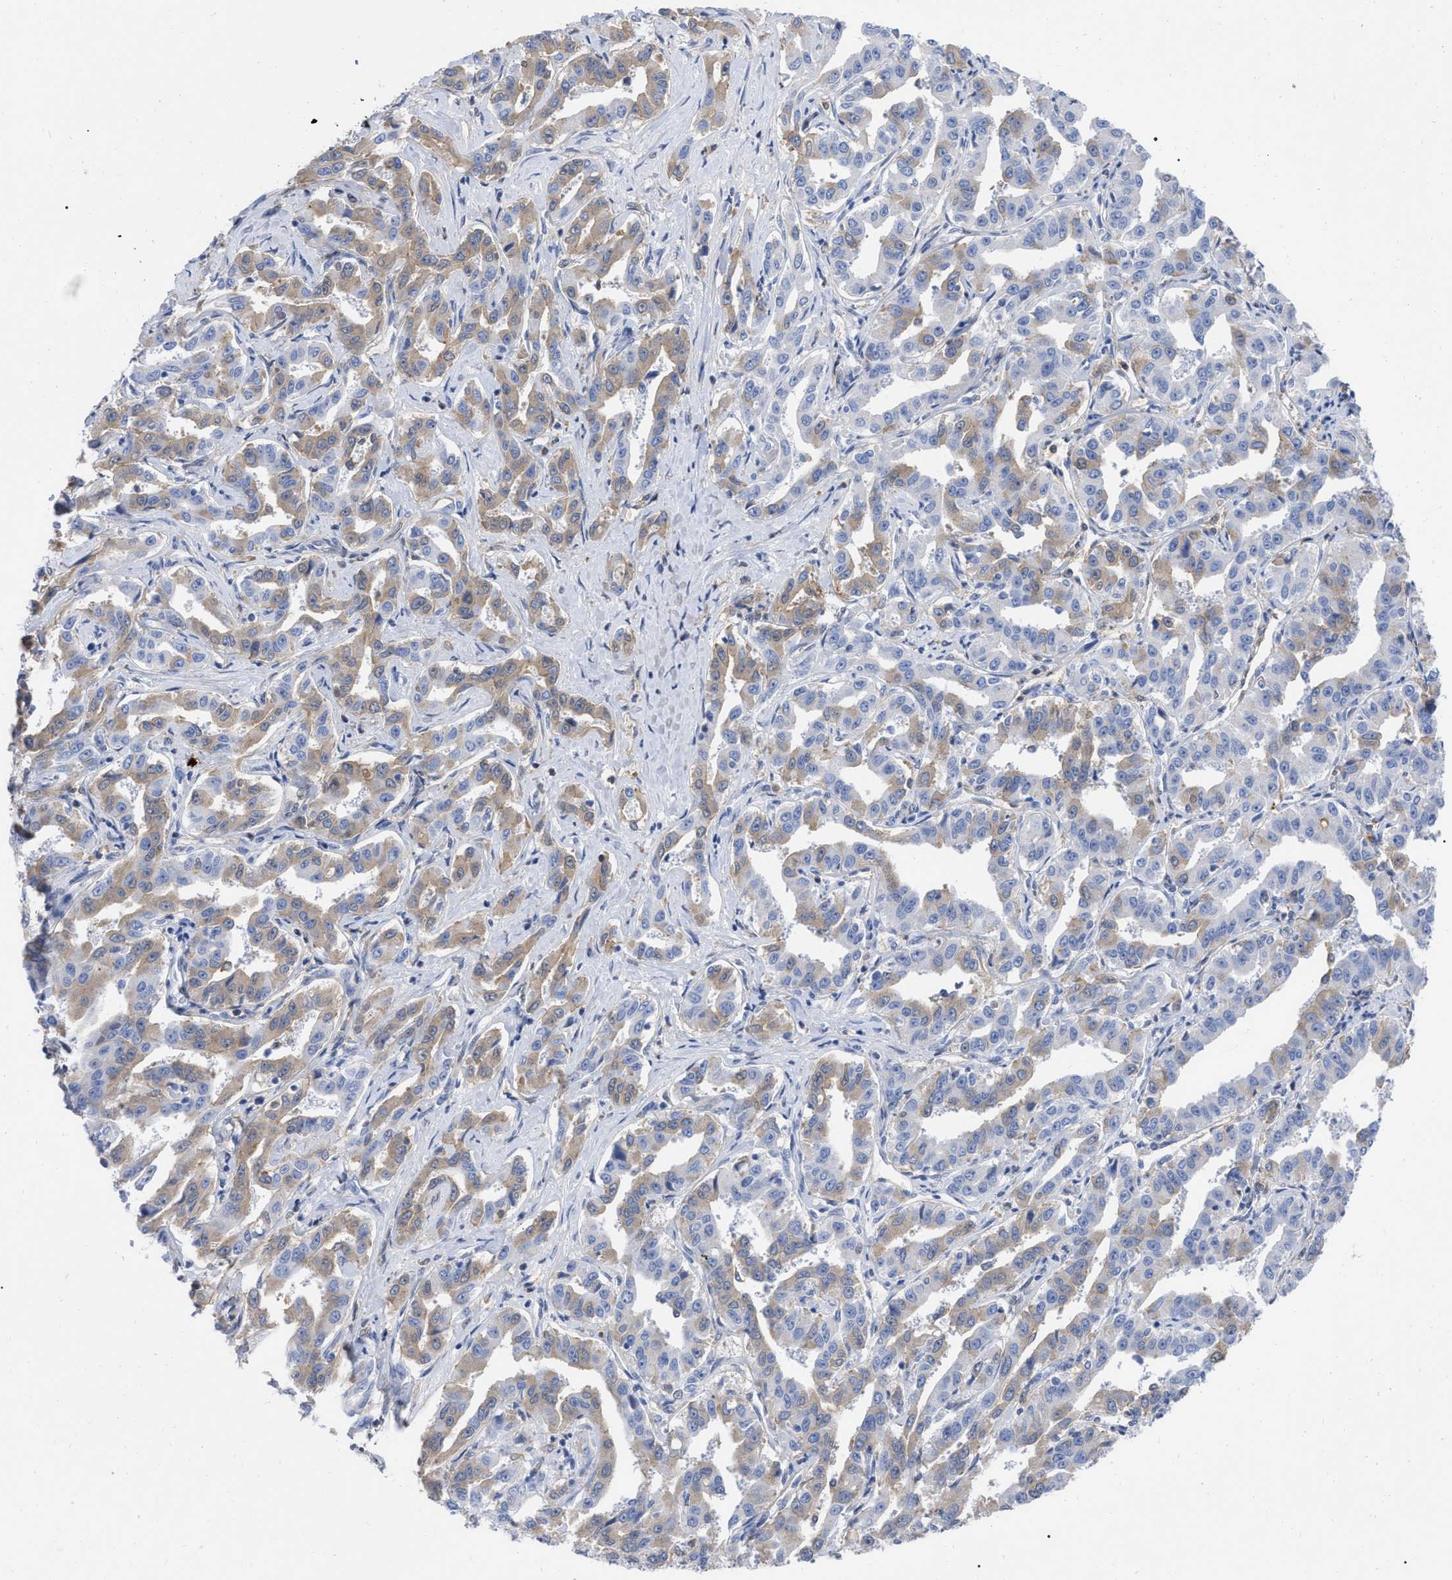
{"staining": {"intensity": "weak", "quantity": "25%-75%", "location": "cytoplasmic/membranous"}, "tissue": "liver cancer", "cell_type": "Tumor cells", "image_type": "cancer", "snomed": [{"axis": "morphology", "description": "Cholangiocarcinoma"}, {"axis": "topography", "description": "Liver"}], "caption": "IHC histopathology image of human liver cancer stained for a protein (brown), which exhibits low levels of weak cytoplasmic/membranous positivity in about 25%-75% of tumor cells.", "gene": "IGHV5-51", "patient": {"sex": "male", "age": 59}}